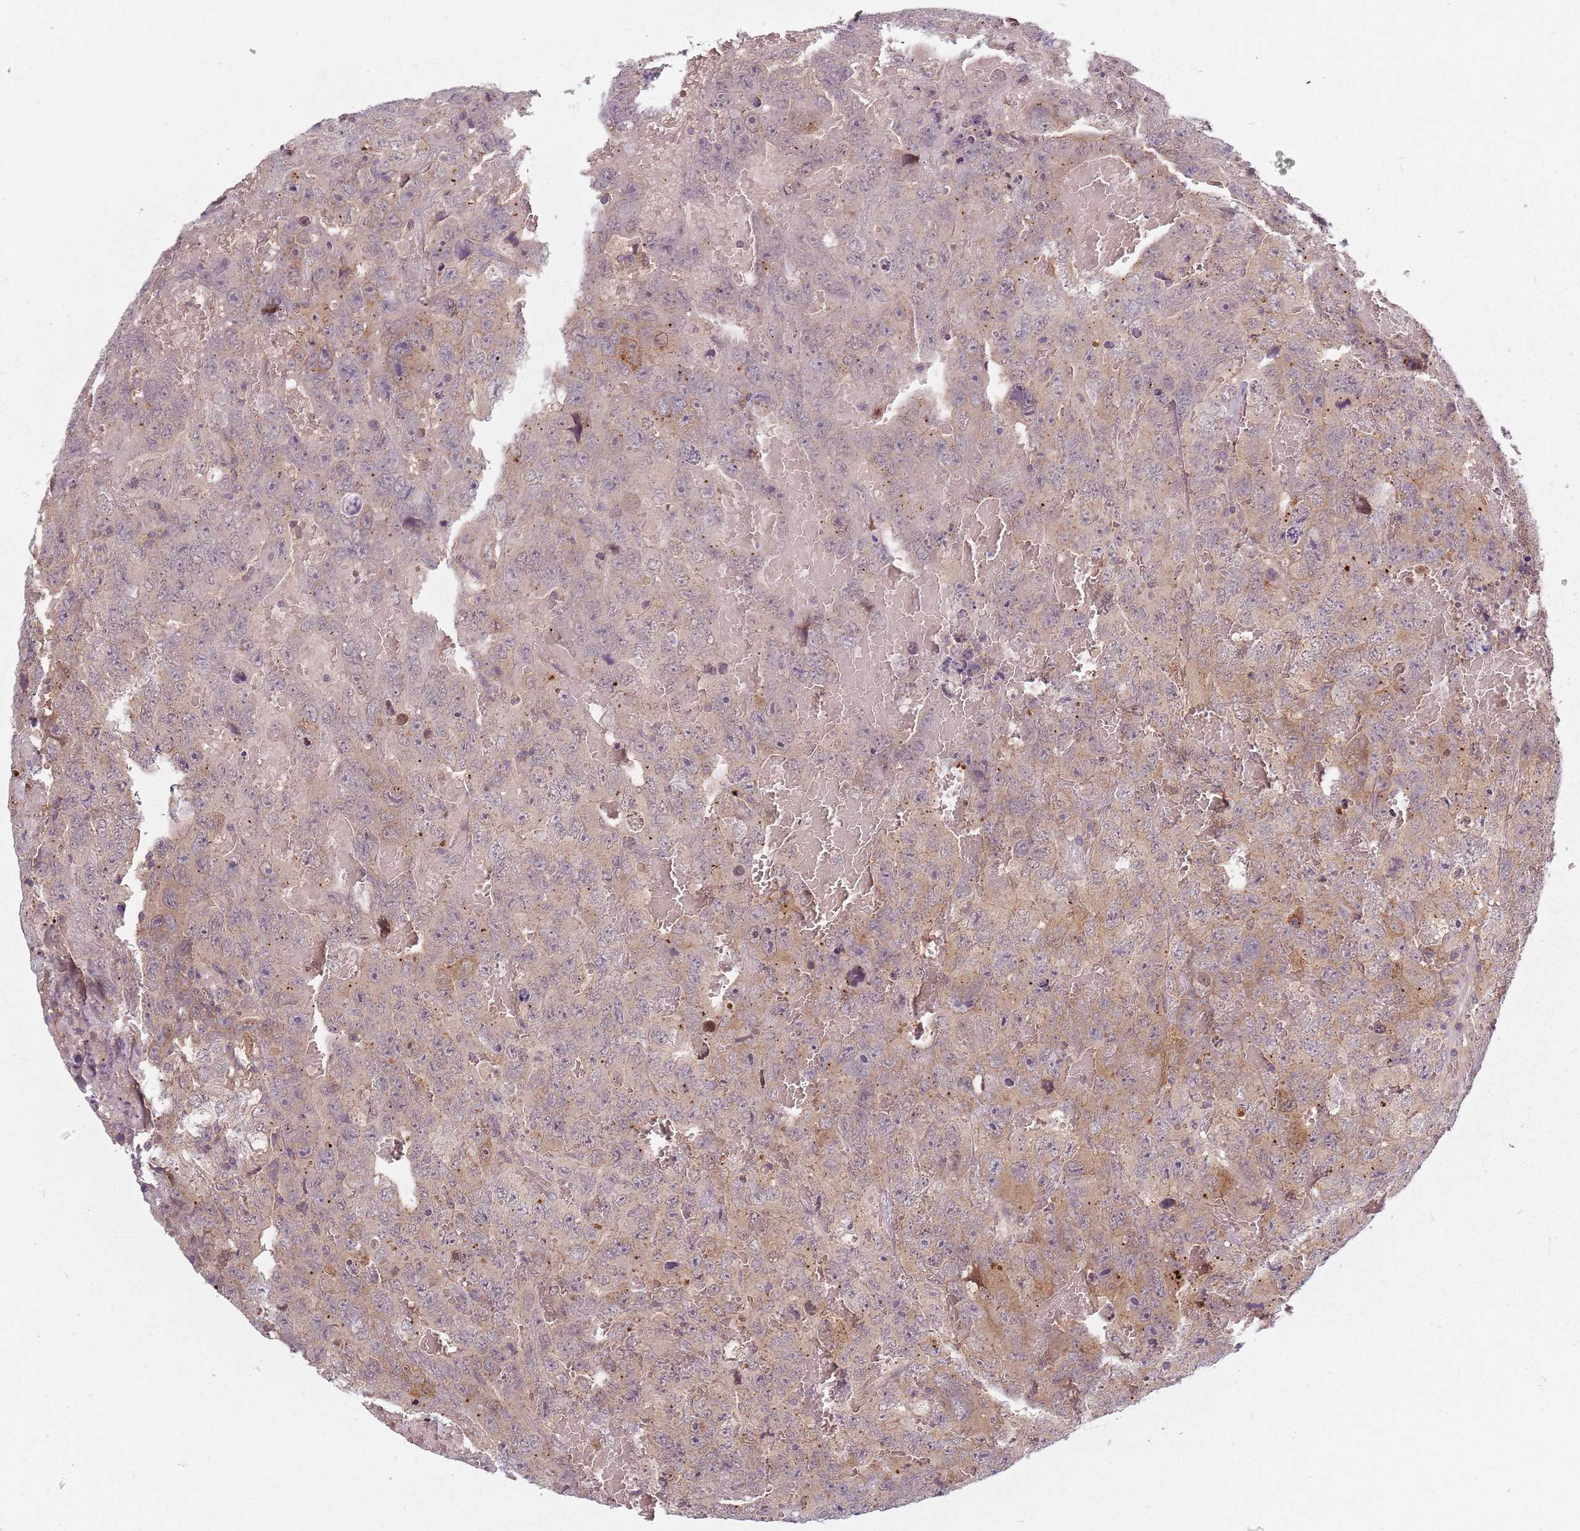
{"staining": {"intensity": "weak", "quantity": "25%-75%", "location": "cytoplasmic/membranous"}, "tissue": "testis cancer", "cell_type": "Tumor cells", "image_type": "cancer", "snomed": [{"axis": "morphology", "description": "Carcinoma, Embryonal, NOS"}, {"axis": "topography", "description": "Testis"}], "caption": "This image exhibits embryonal carcinoma (testis) stained with immunohistochemistry (IHC) to label a protein in brown. The cytoplasmic/membranous of tumor cells show weak positivity for the protein. Nuclei are counter-stained blue.", "gene": "ASB13", "patient": {"sex": "male", "age": 45}}